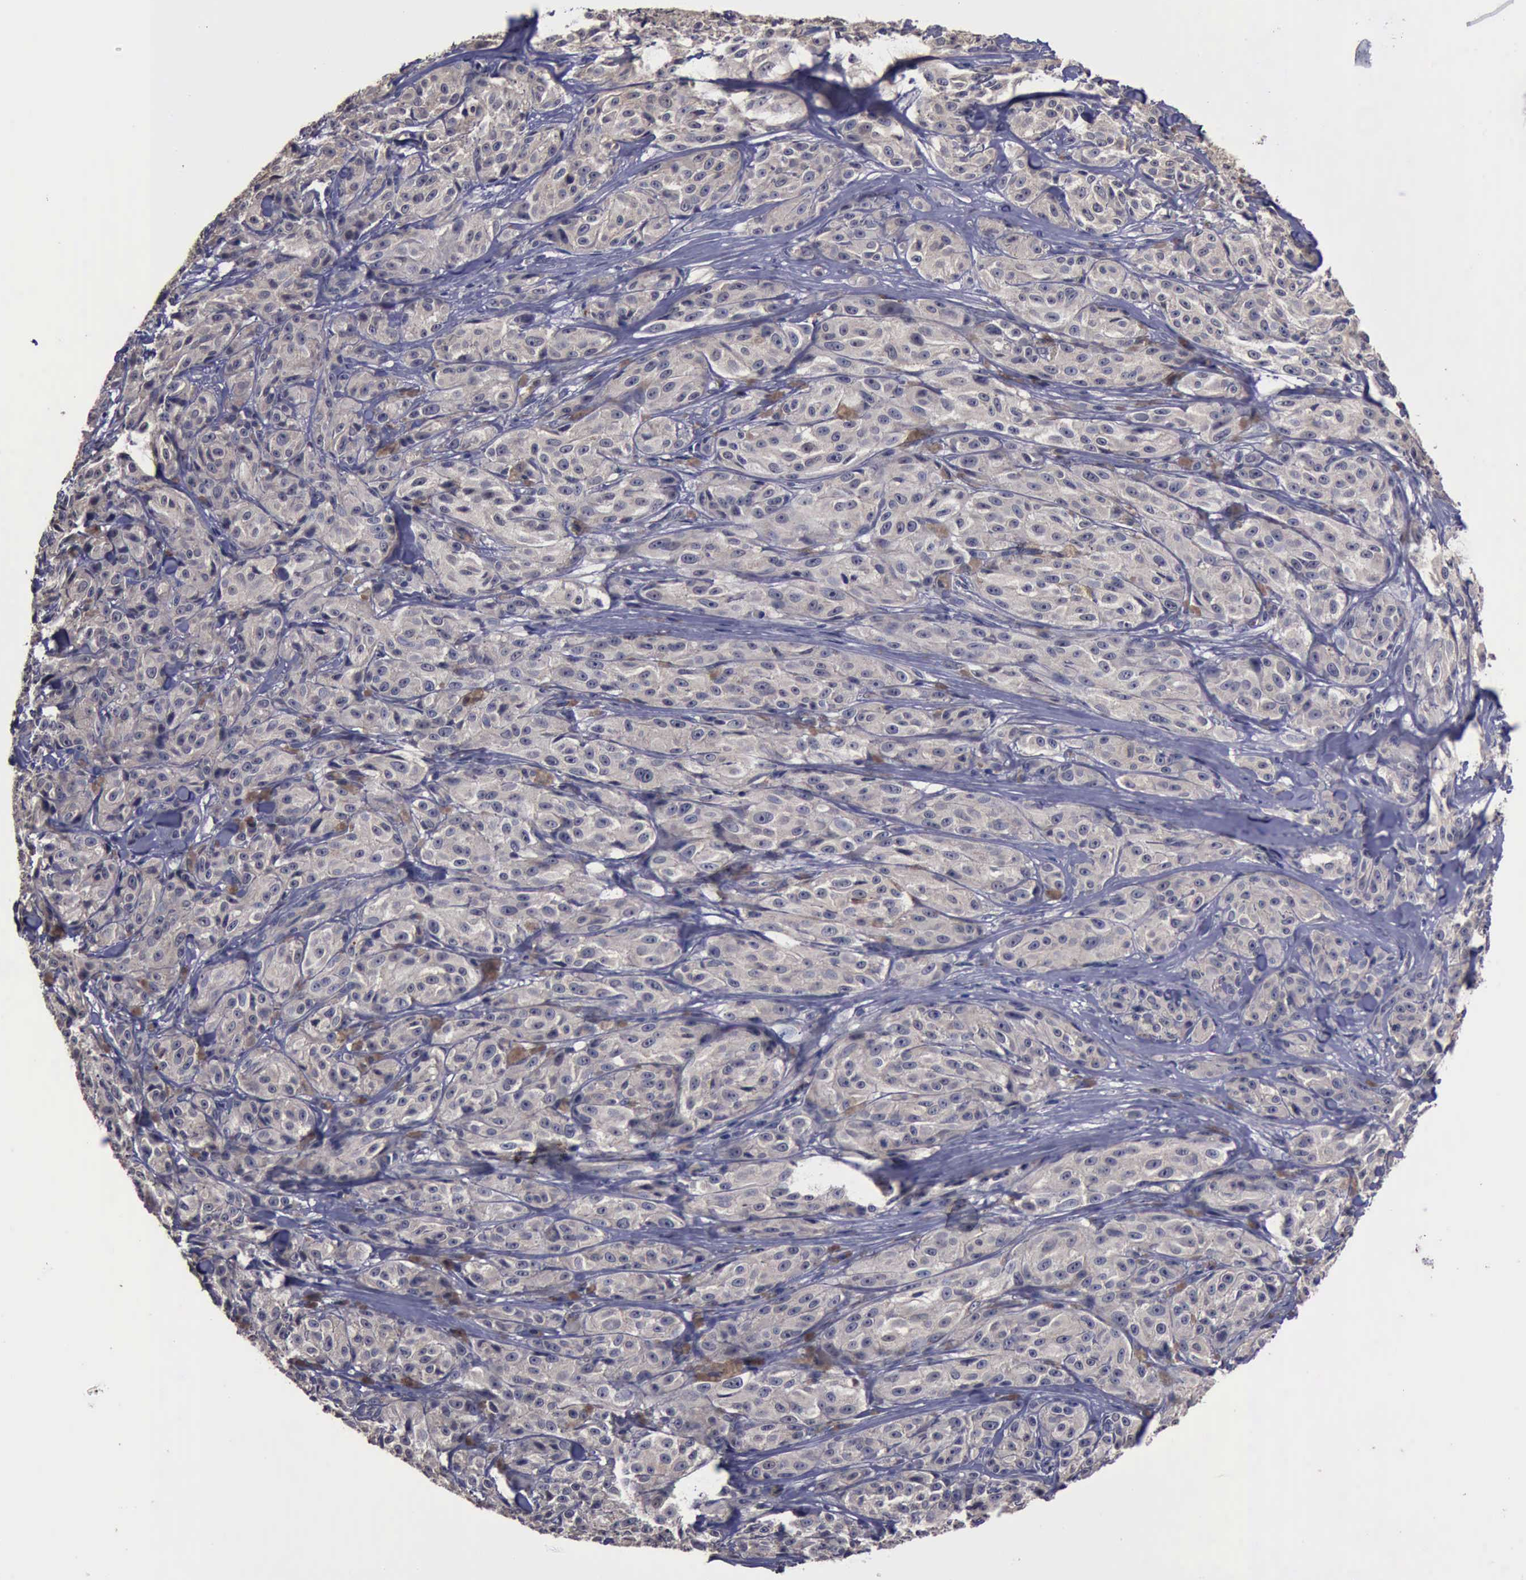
{"staining": {"intensity": "negative", "quantity": "none", "location": "none"}, "tissue": "melanoma", "cell_type": "Tumor cells", "image_type": "cancer", "snomed": [{"axis": "morphology", "description": "Malignant melanoma, NOS"}, {"axis": "topography", "description": "Skin"}], "caption": "DAB (3,3'-diaminobenzidine) immunohistochemical staining of human melanoma displays no significant staining in tumor cells.", "gene": "CRKL", "patient": {"sex": "male", "age": 56}}